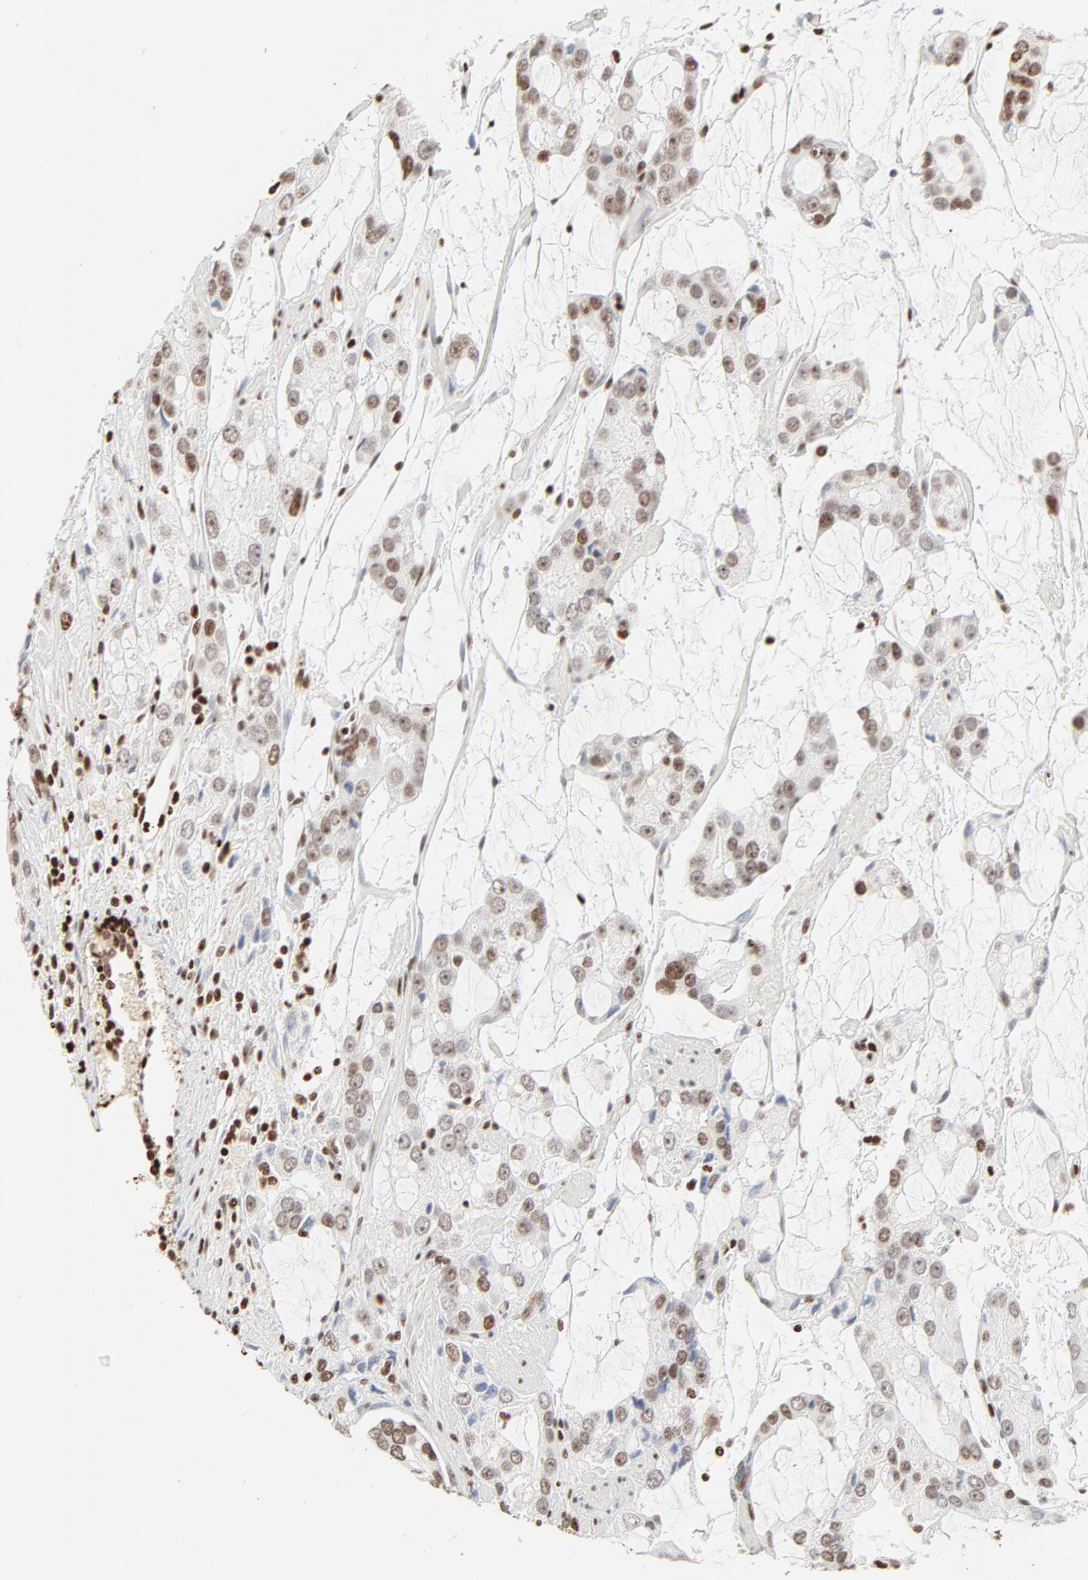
{"staining": {"intensity": "moderate", "quantity": ">75%", "location": "nuclear"}, "tissue": "prostate cancer", "cell_type": "Tumor cells", "image_type": "cancer", "snomed": [{"axis": "morphology", "description": "Adenocarcinoma, High grade"}, {"axis": "topography", "description": "Prostate"}], "caption": "Brown immunohistochemical staining in high-grade adenocarcinoma (prostate) demonstrates moderate nuclear expression in about >75% of tumor cells. The staining was performed using DAB (3,3'-diaminobenzidine), with brown indicating positive protein expression. Nuclei are stained blue with hematoxylin.", "gene": "HMGB2", "patient": {"sex": "male", "age": 67}}